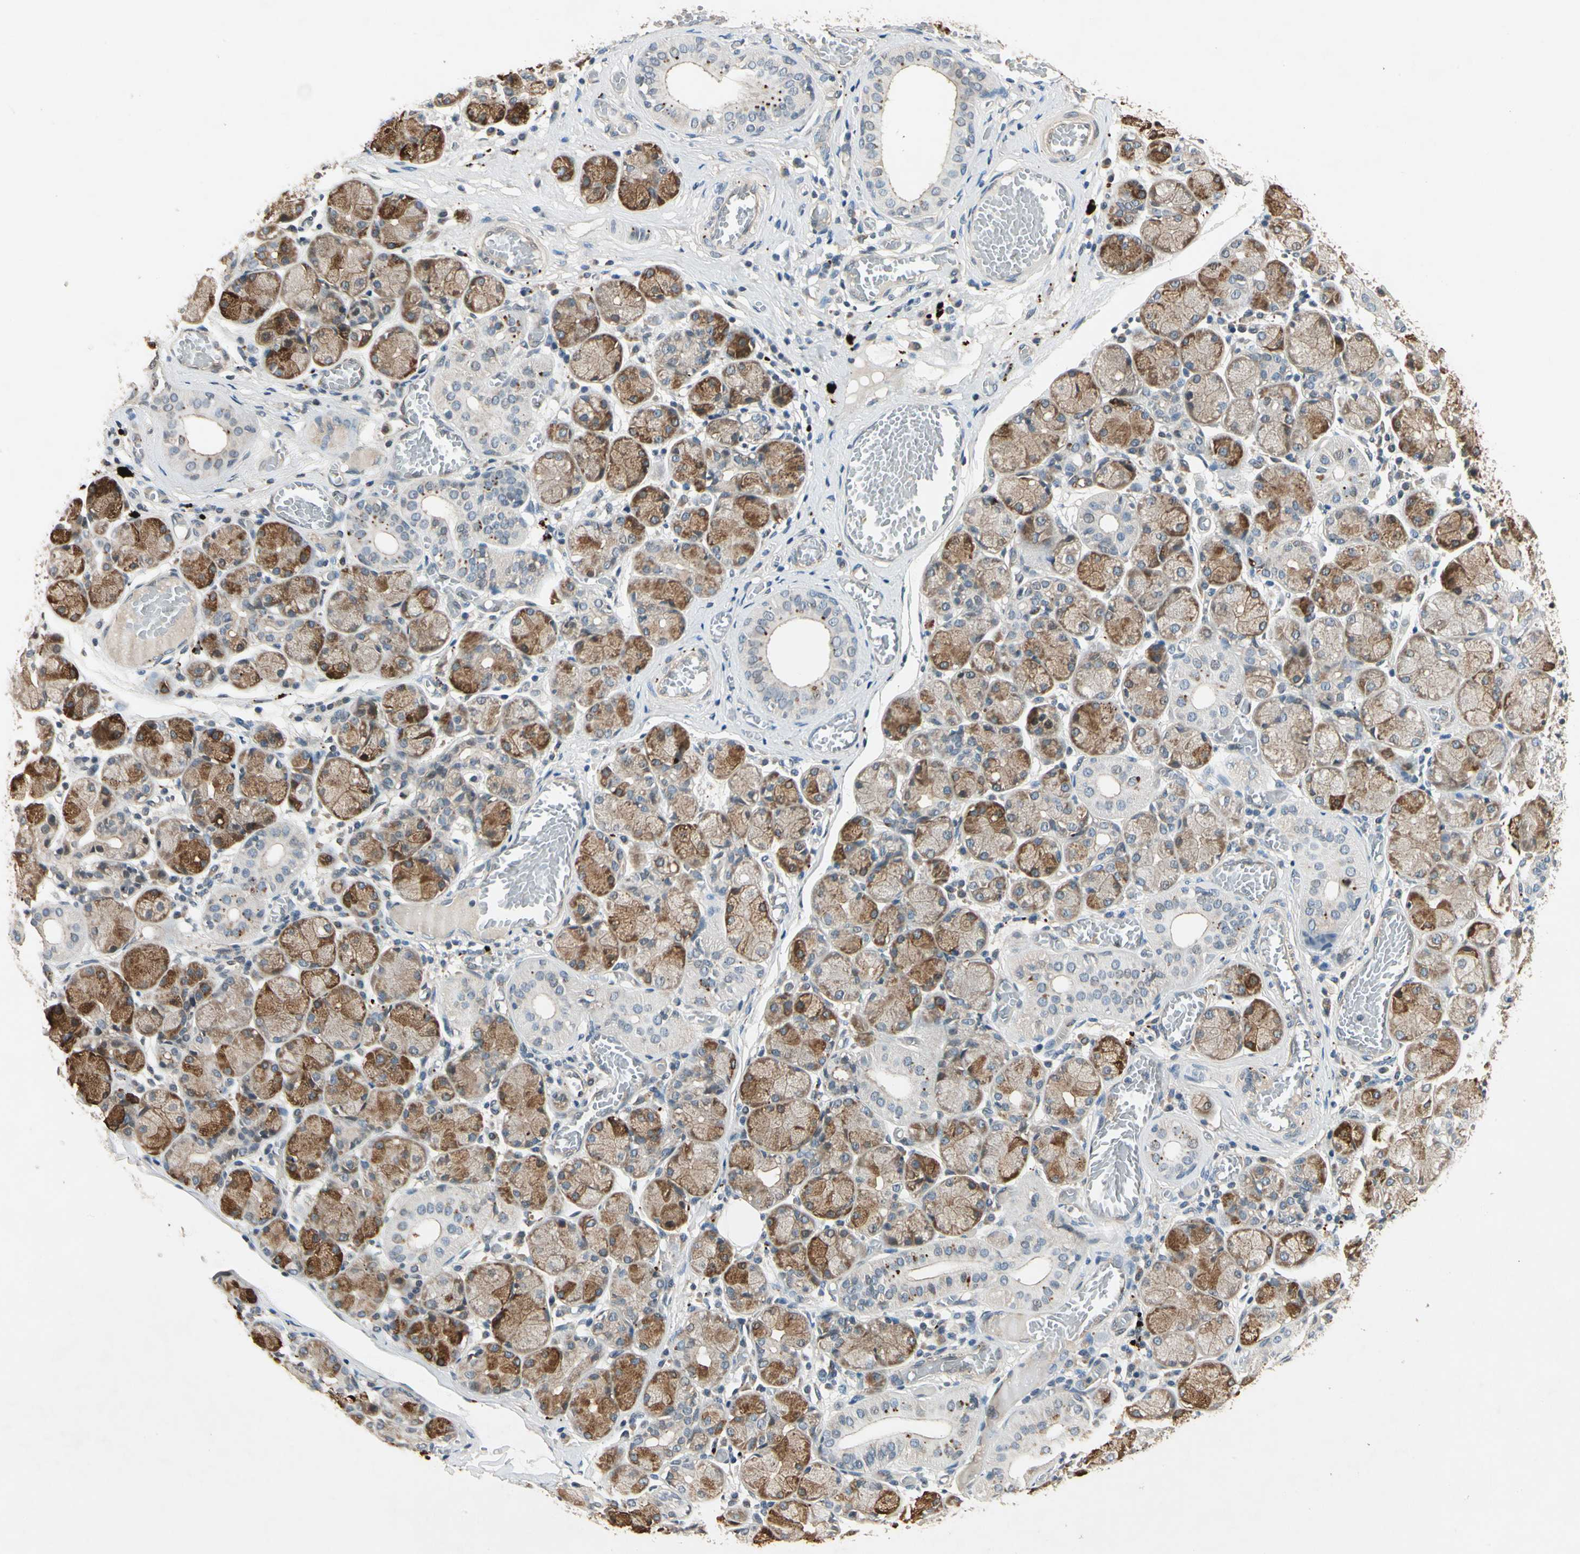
{"staining": {"intensity": "moderate", "quantity": "25%-75%", "location": "cytoplasmic/membranous"}, "tissue": "salivary gland", "cell_type": "Glandular cells", "image_type": "normal", "snomed": [{"axis": "morphology", "description": "Normal tissue, NOS"}, {"axis": "topography", "description": "Salivary gland"}], "caption": "There is medium levels of moderate cytoplasmic/membranous staining in glandular cells of unremarkable salivary gland, as demonstrated by immunohistochemical staining (brown color).", "gene": "ROCK2", "patient": {"sex": "female", "age": 24}}